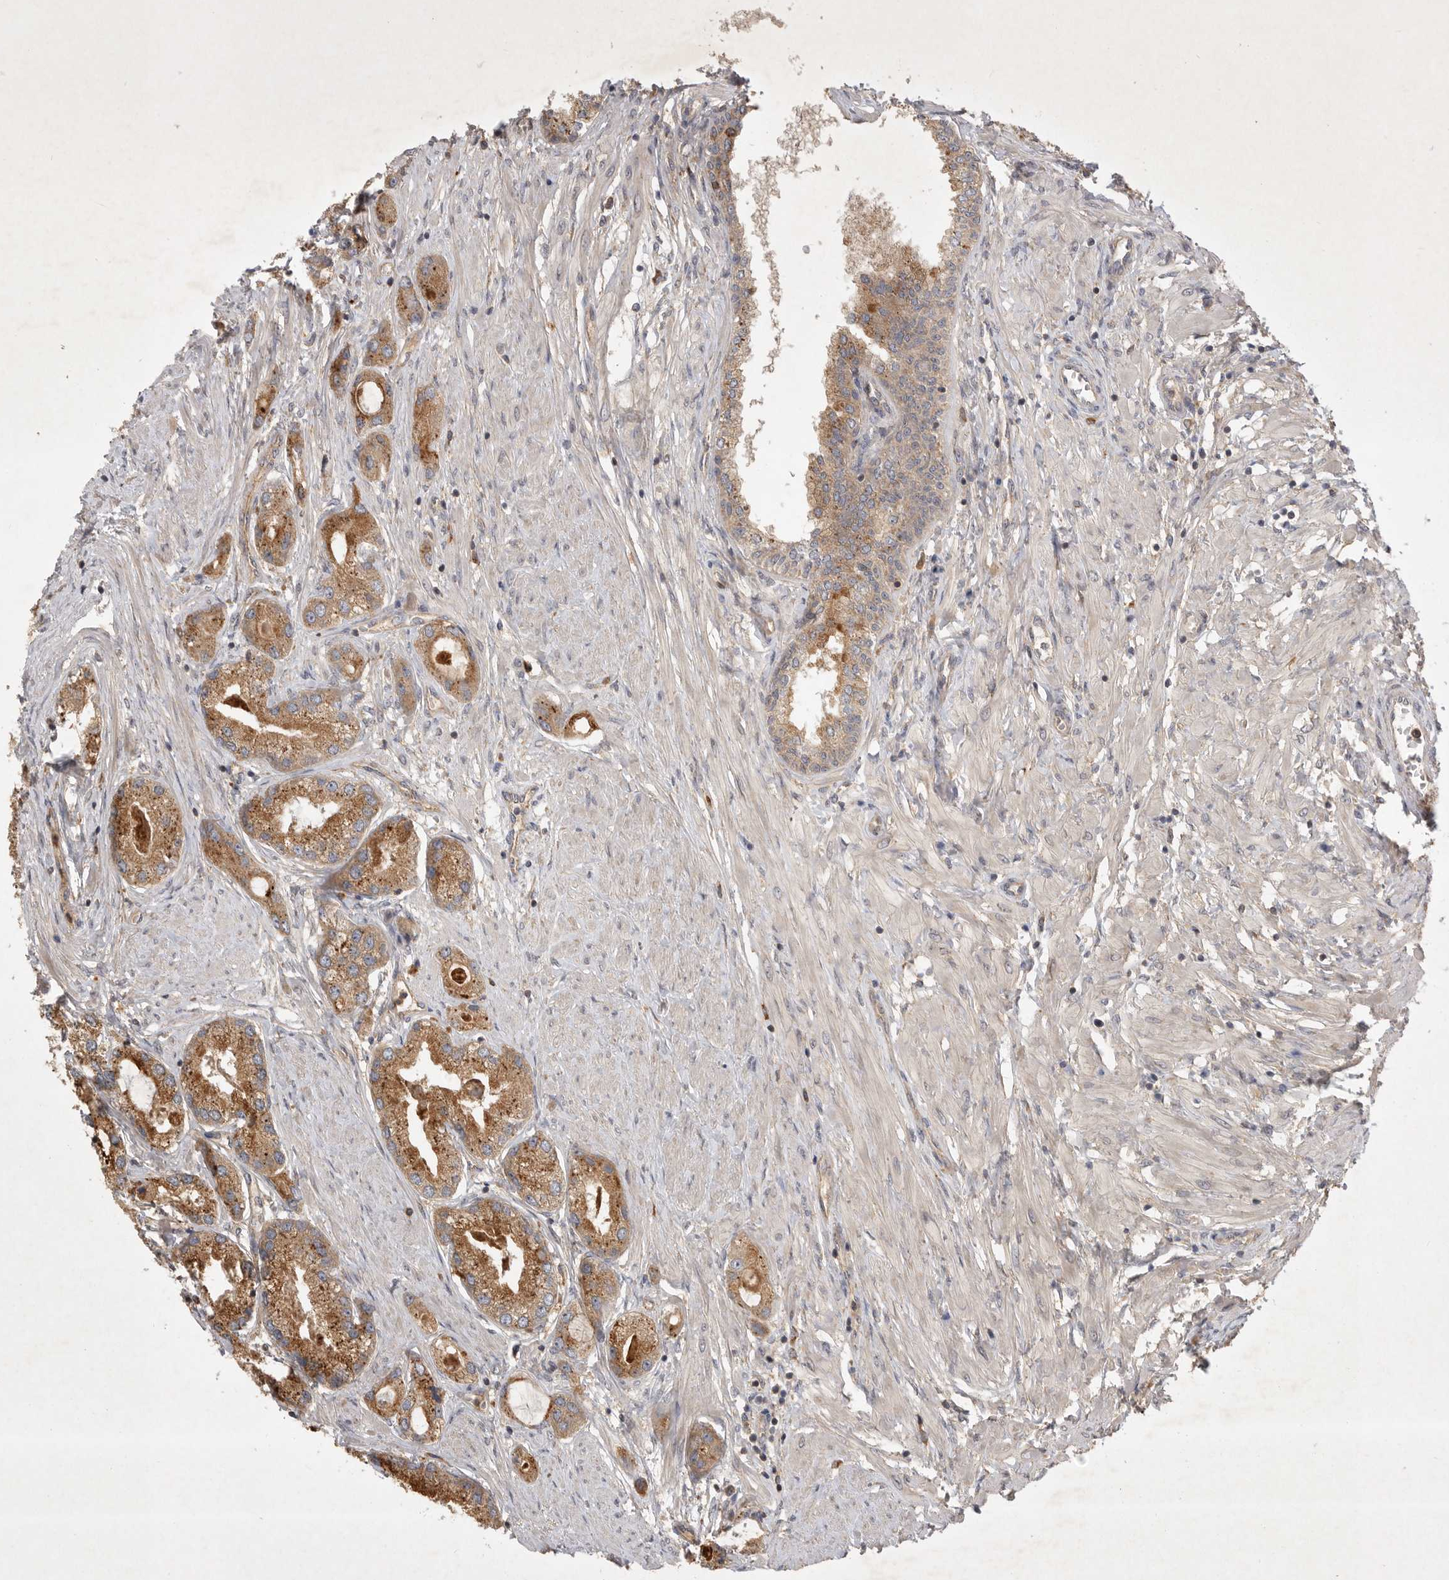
{"staining": {"intensity": "moderate", "quantity": ">75%", "location": "cytoplasmic/membranous"}, "tissue": "prostate cancer", "cell_type": "Tumor cells", "image_type": "cancer", "snomed": [{"axis": "morphology", "description": "Adenocarcinoma, Low grade"}, {"axis": "topography", "description": "Prostate"}], "caption": "IHC histopathology image of neoplastic tissue: human adenocarcinoma (low-grade) (prostate) stained using IHC exhibits medium levels of moderate protein expression localized specifically in the cytoplasmic/membranous of tumor cells, appearing as a cytoplasmic/membranous brown color.", "gene": "ZNF232", "patient": {"sex": "male", "age": 62}}